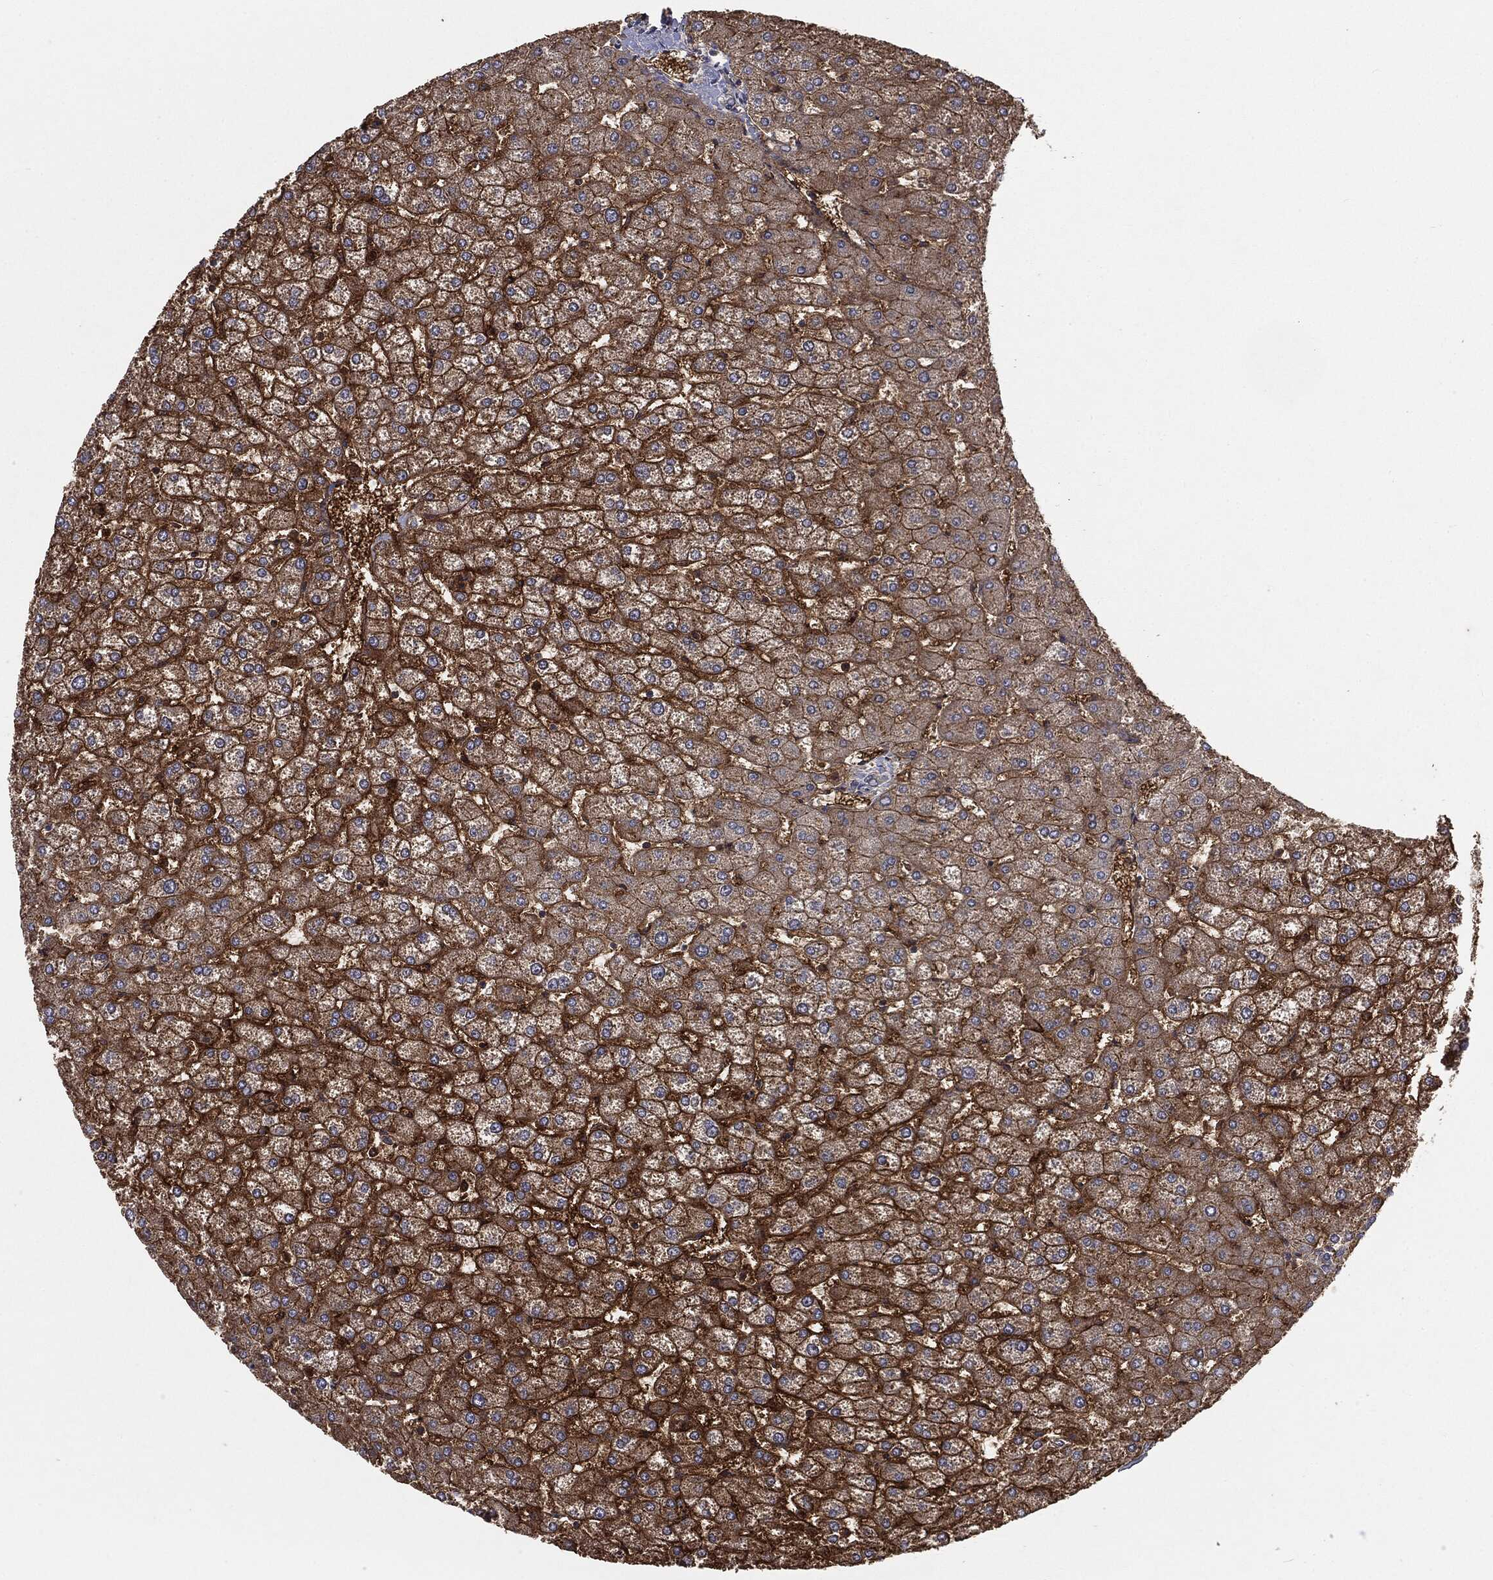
{"staining": {"intensity": "negative", "quantity": "none", "location": "none"}, "tissue": "liver", "cell_type": "Cholangiocytes", "image_type": "normal", "snomed": [{"axis": "morphology", "description": "Normal tissue, NOS"}, {"axis": "topography", "description": "Liver"}], "caption": "Immunohistochemistry photomicrograph of normal liver: human liver stained with DAB (3,3'-diaminobenzidine) shows no significant protein positivity in cholangiocytes. The staining was performed using DAB (3,3'-diaminobenzidine) to visualize the protein expression in brown, while the nuclei were stained in blue with hematoxylin (Magnification: 20x).", "gene": "SLC2A2", "patient": {"sex": "female", "age": 32}}